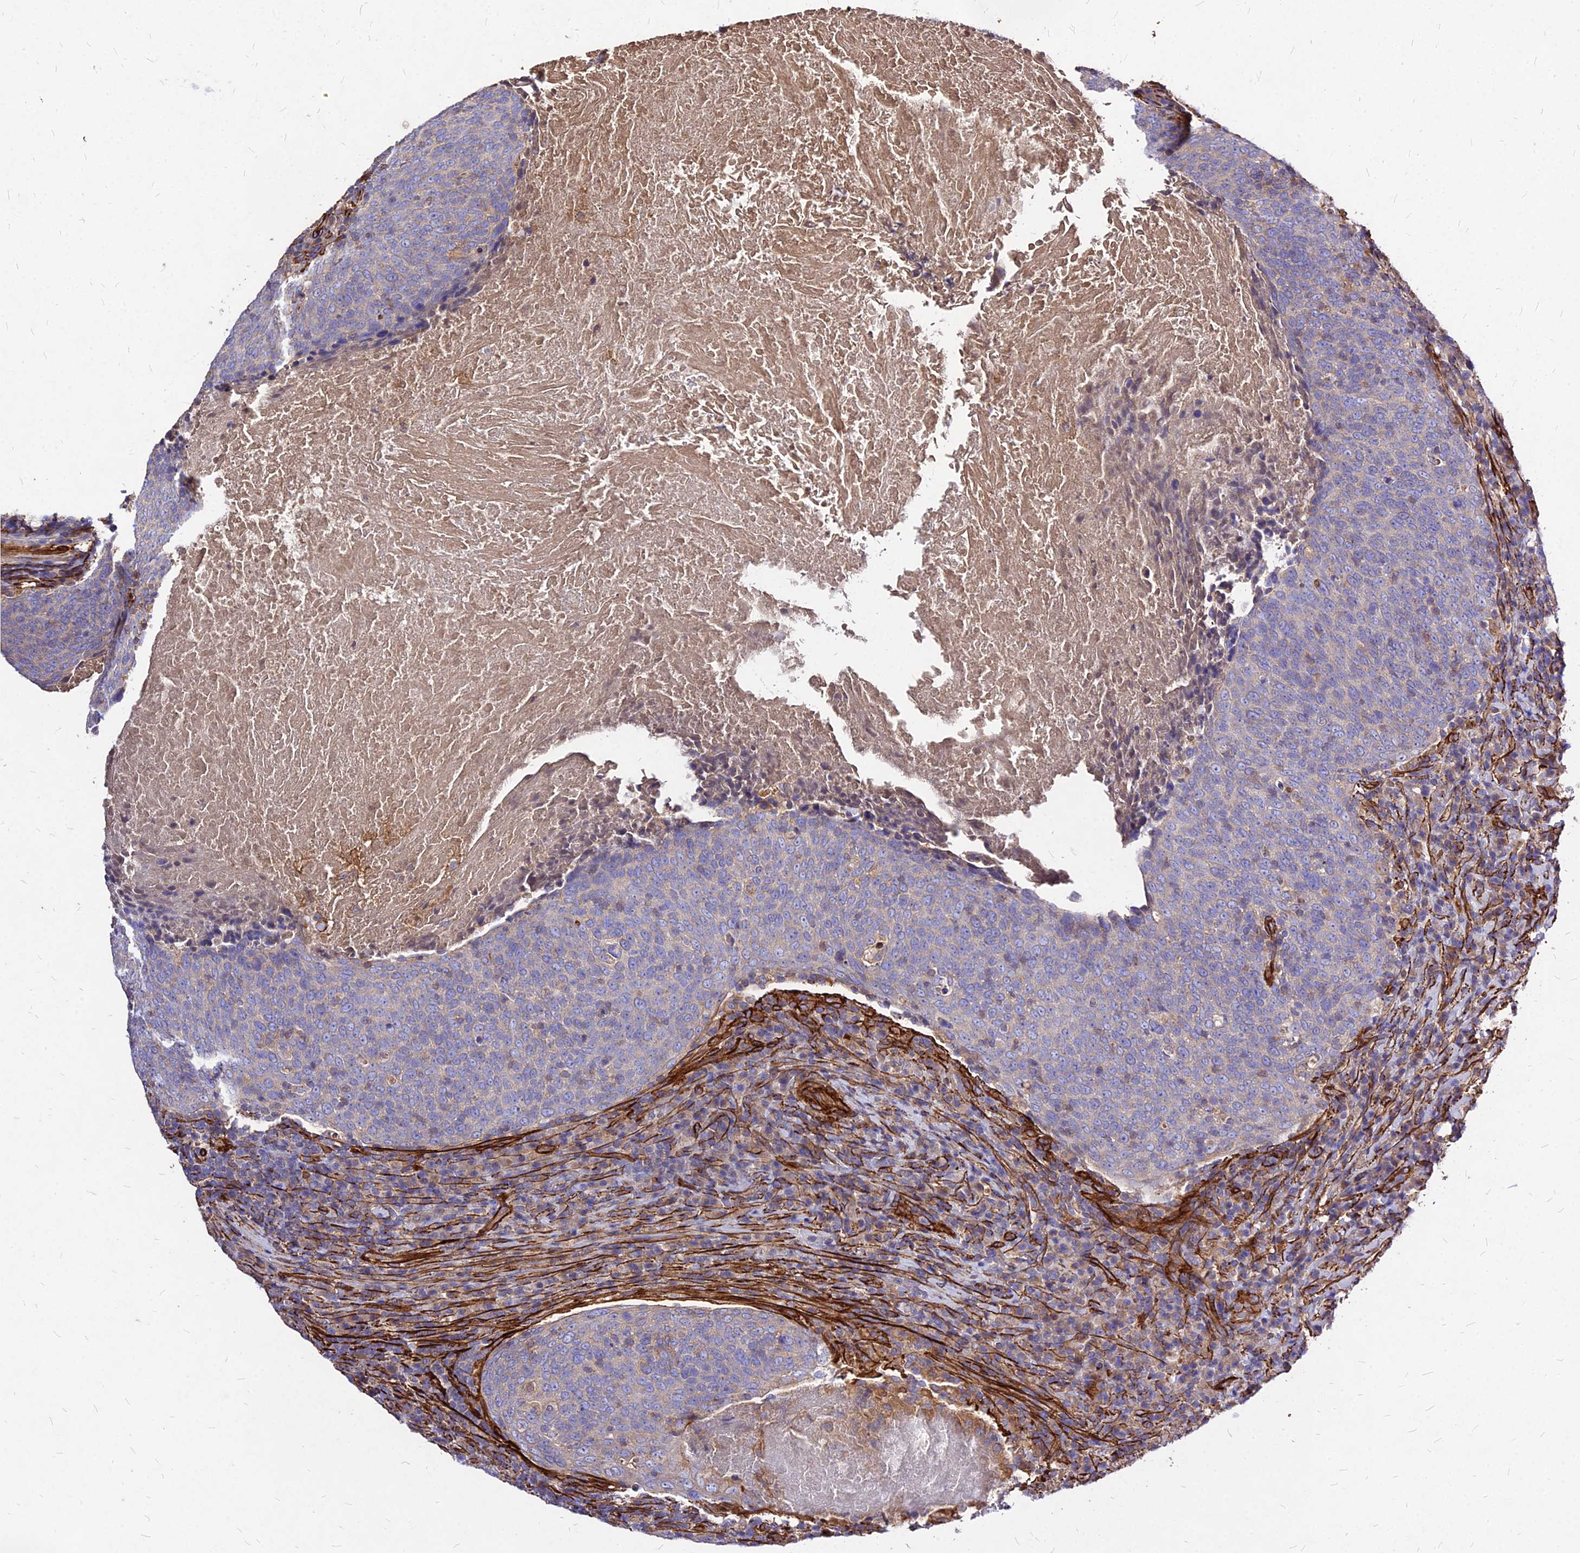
{"staining": {"intensity": "negative", "quantity": "none", "location": "none"}, "tissue": "head and neck cancer", "cell_type": "Tumor cells", "image_type": "cancer", "snomed": [{"axis": "morphology", "description": "Squamous cell carcinoma, NOS"}, {"axis": "morphology", "description": "Squamous cell carcinoma, metastatic, NOS"}, {"axis": "topography", "description": "Lymph node"}, {"axis": "topography", "description": "Head-Neck"}], "caption": "This is an IHC image of human head and neck cancer. There is no expression in tumor cells.", "gene": "EFCC1", "patient": {"sex": "male", "age": 62}}